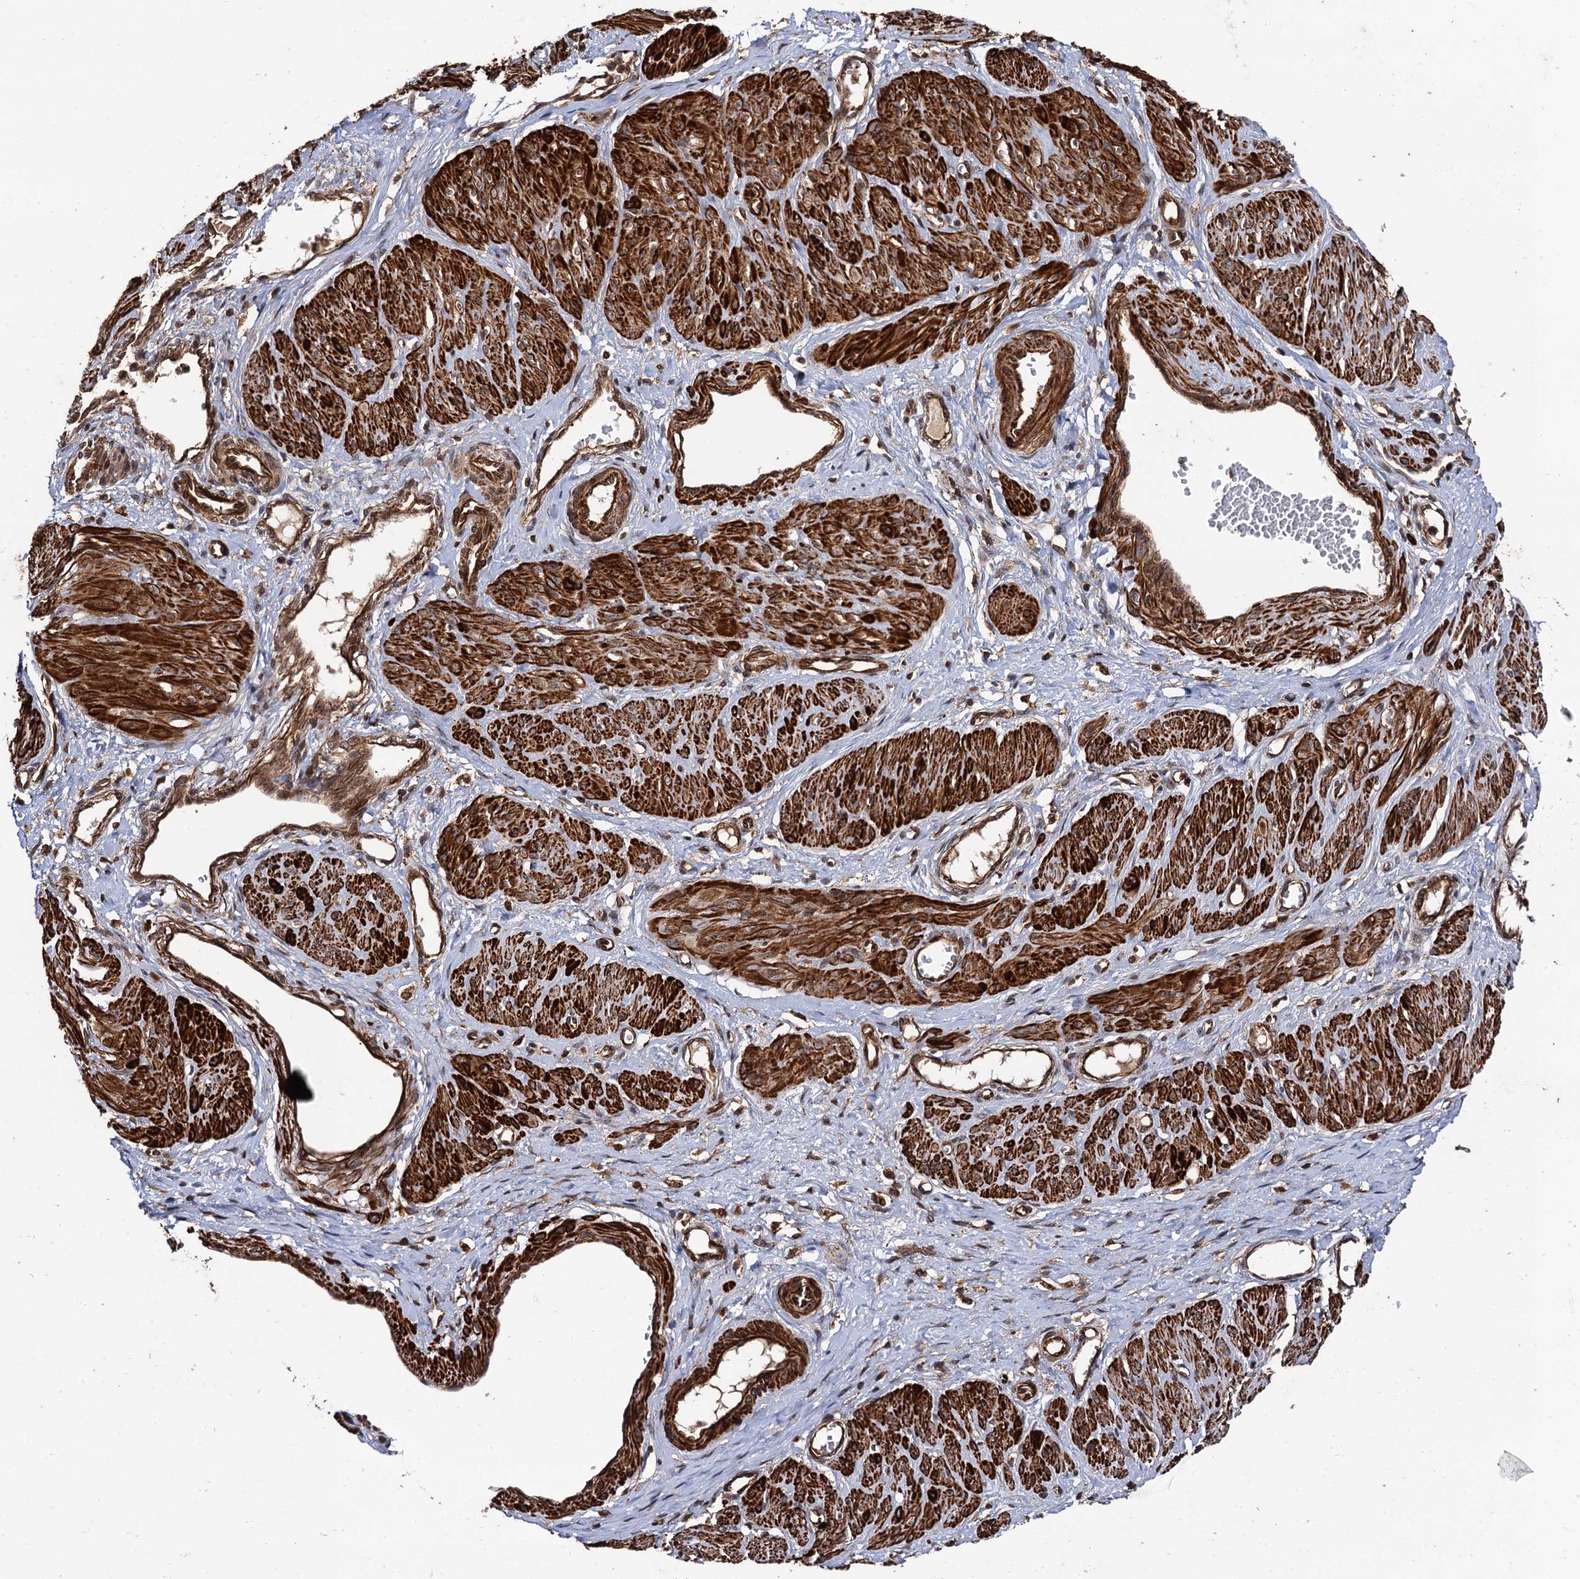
{"staining": {"intensity": "strong", "quantity": ">75%", "location": "cytoplasmic/membranous"}, "tissue": "smooth muscle", "cell_type": "Smooth muscle cells", "image_type": "normal", "snomed": [{"axis": "morphology", "description": "Normal tissue, NOS"}, {"axis": "topography", "description": "Endometrium"}], "caption": "A brown stain shows strong cytoplasmic/membranous expression of a protein in smooth muscle cells of benign smooth muscle. The staining was performed using DAB, with brown indicating positive protein expression. Nuclei are stained blue with hematoxylin.", "gene": "BORA", "patient": {"sex": "female", "age": 33}}